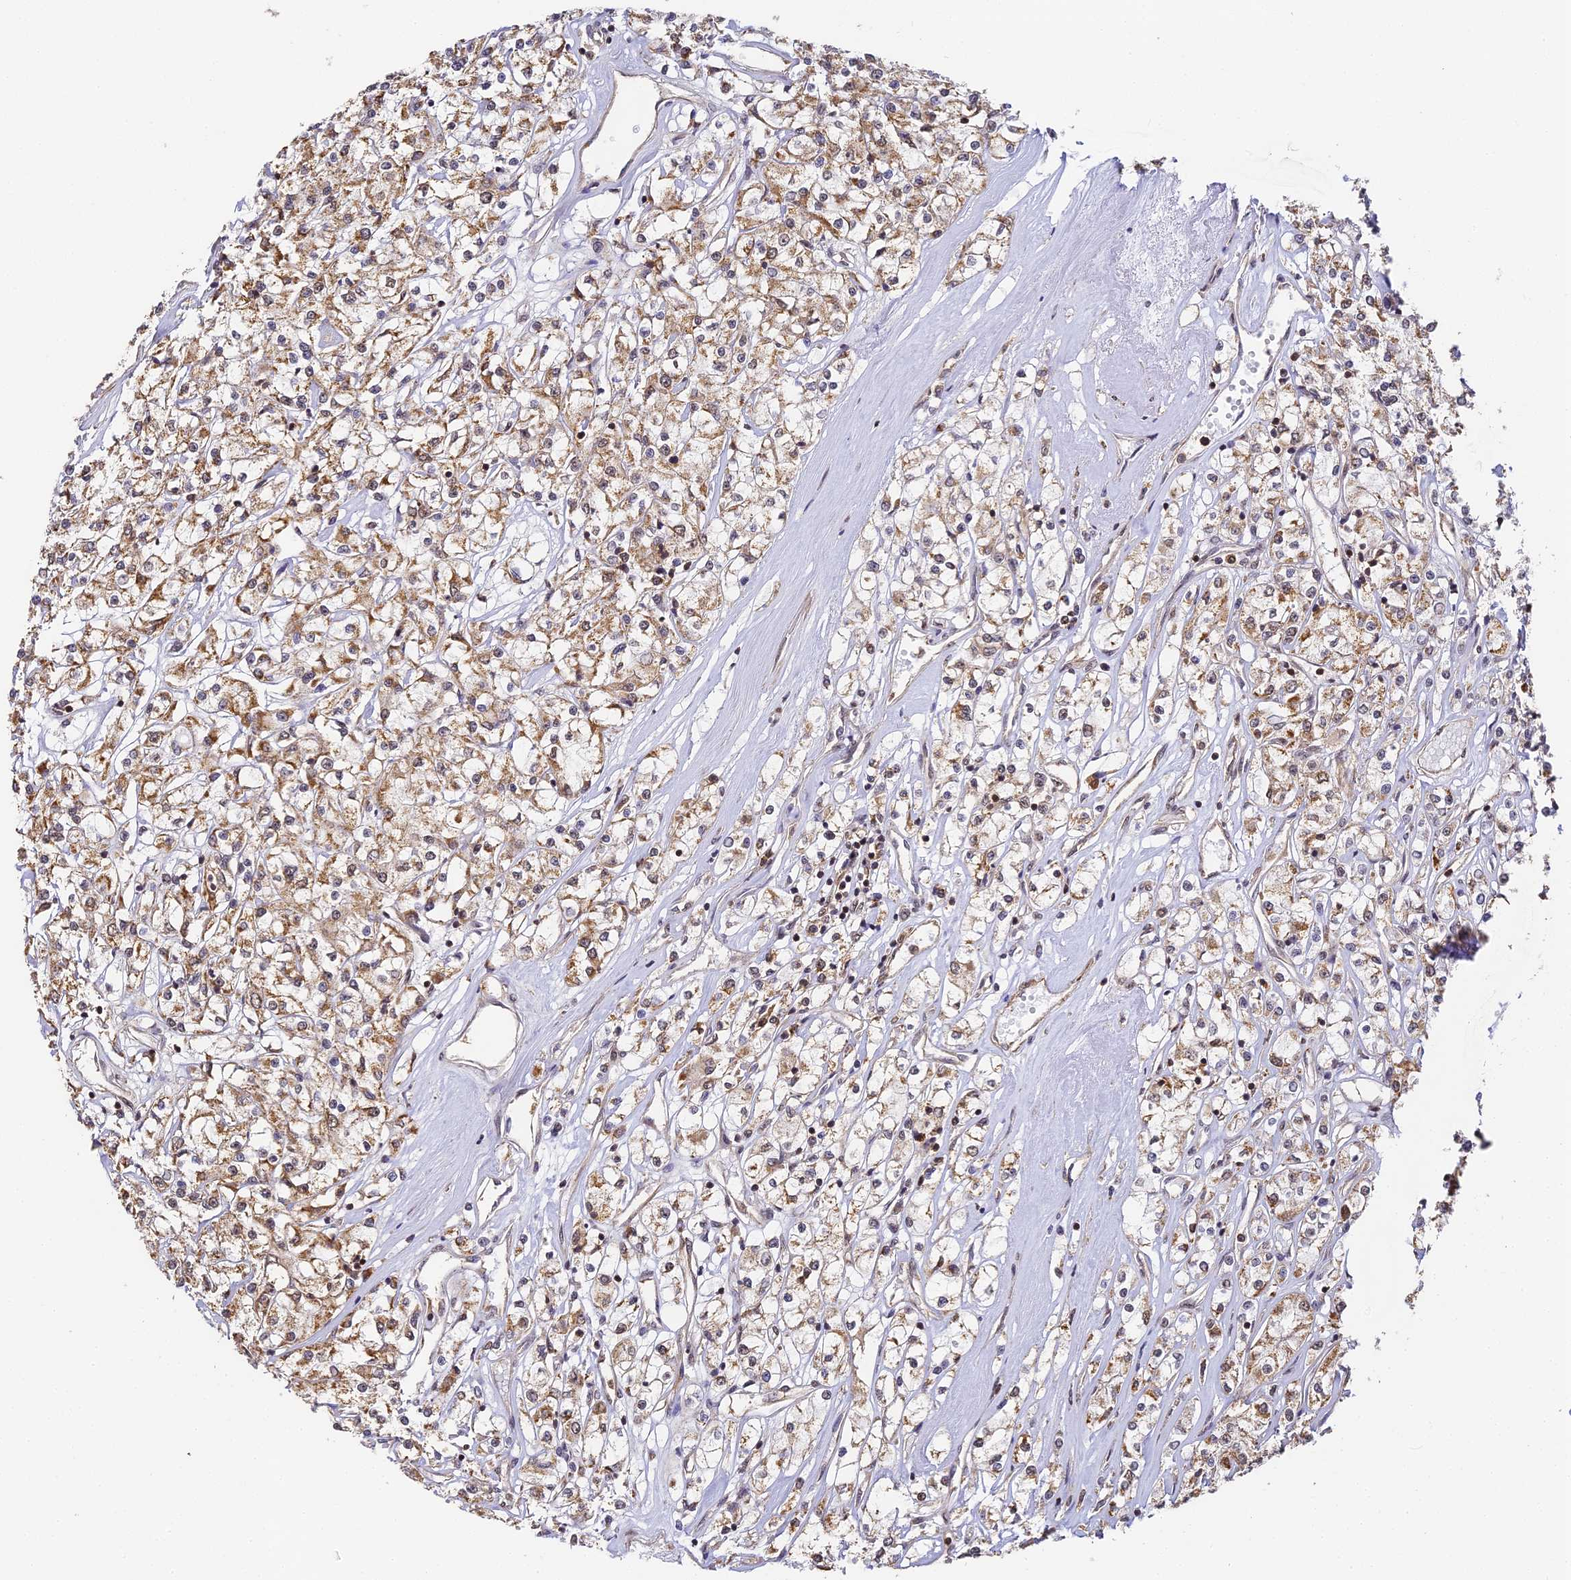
{"staining": {"intensity": "moderate", "quantity": ">75%", "location": "cytoplasmic/membranous,nuclear"}, "tissue": "renal cancer", "cell_type": "Tumor cells", "image_type": "cancer", "snomed": [{"axis": "morphology", "description": "Adenocarcinoma, NOS"}, {"axis": "topography", "description": "Kidney"}], "caption": "Tumor cells show moderate cytoplasmic/membranous and nuclear expression in approximately >75% of cells in renal cancer (adenocarcinoma). Immunohistochemistry stains the protein of interest in brown and the nuclei are stained blue.", "gene": "ZNF443", "patient": {"sex": "female", "age": 59}}